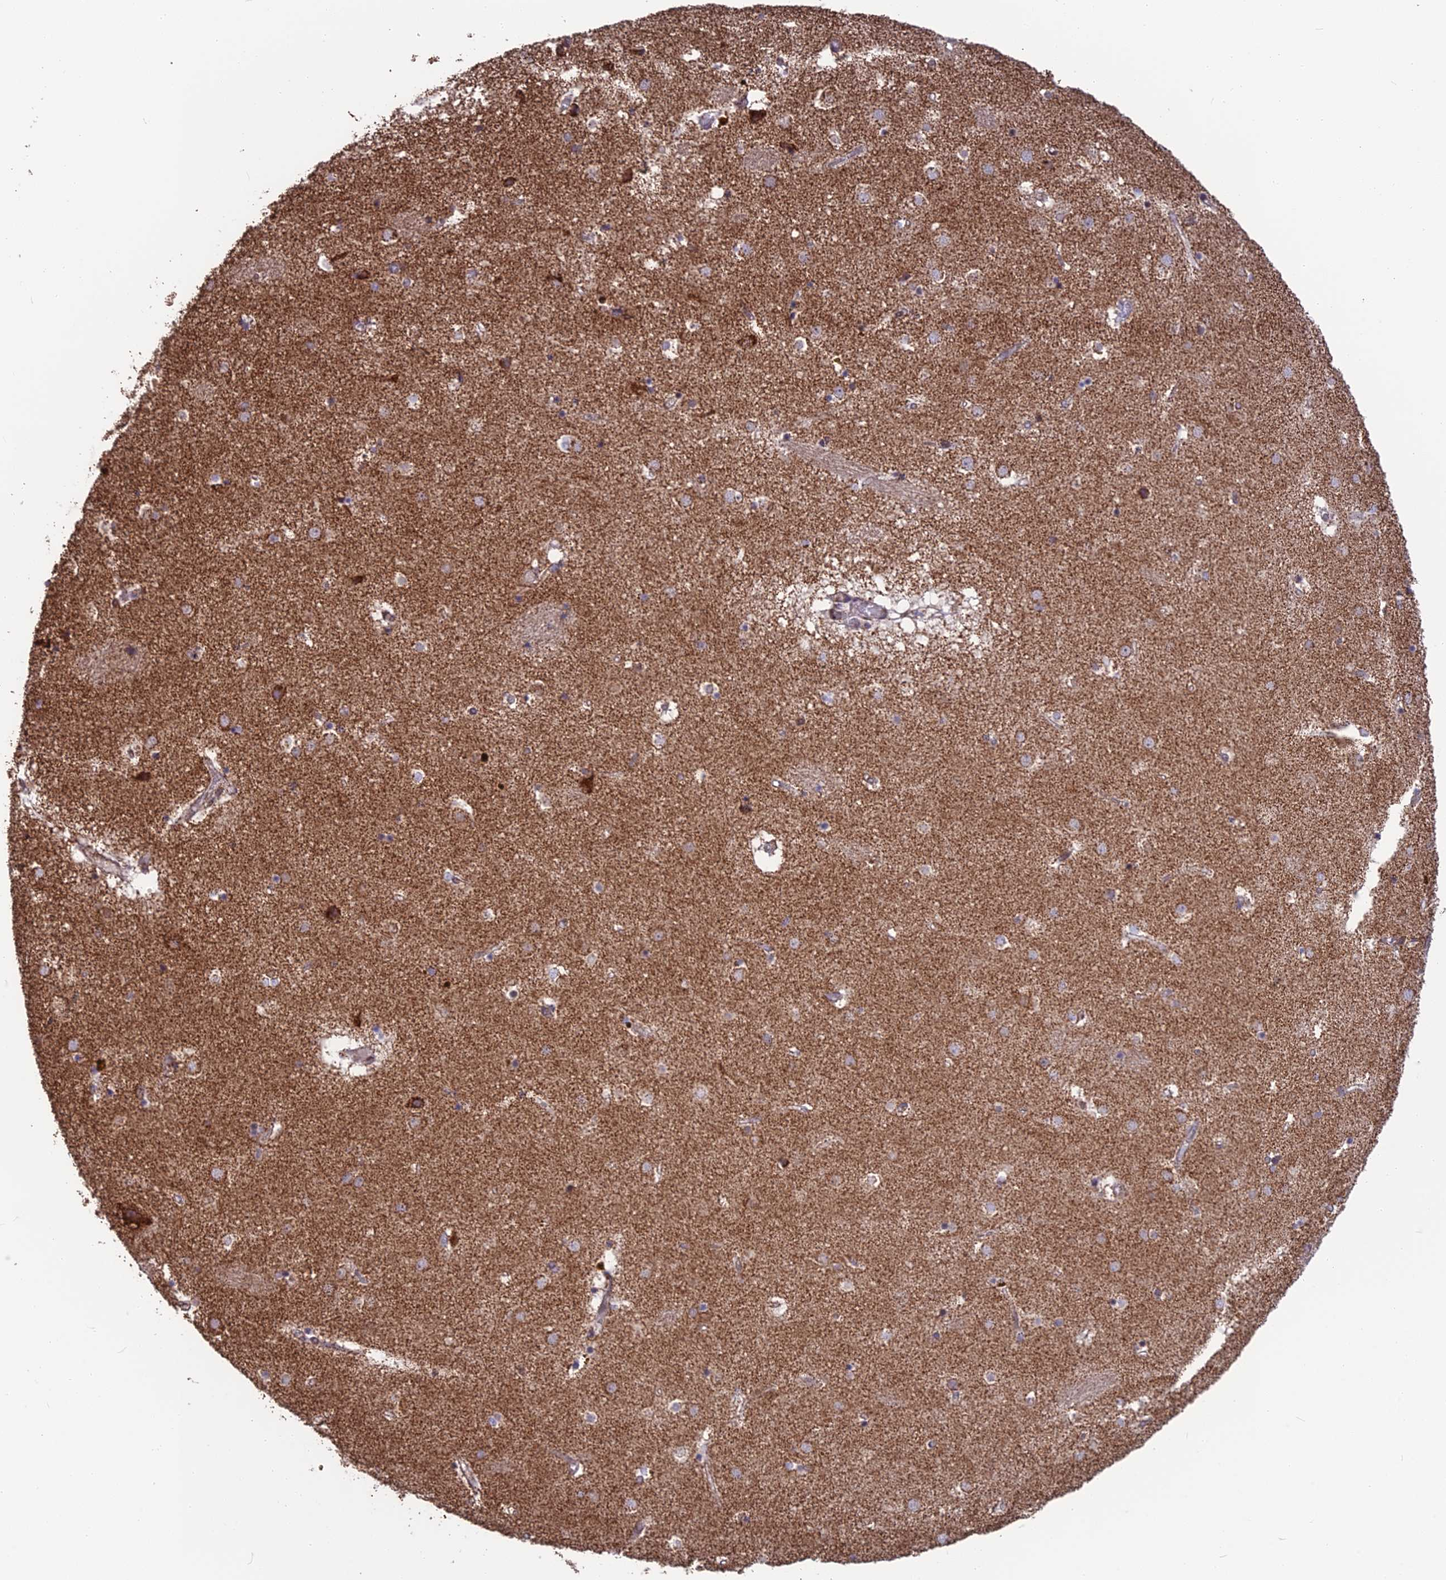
{"staining": {"intensity": "strong", "quantity": "<25%", "location": "cytoplasmic/membranous"}, "tissue": "caudate", "cell_type": "Glial cells", "image_type": "normal", "snomed": [{"axis": "morphology", "description": "Normal tissue, NOS"}, {"axis": "topography", "description": "Lateral ventricle wall"}], "caption": "IHC image of unremarkable human caudate stained for a protein (brown), which exhibits medium levels of strong cytoplasmic/membranous expression in approximately <25% of glial cells.", "gene": "CS", "patient": {"sex": "male", "age": 70}}